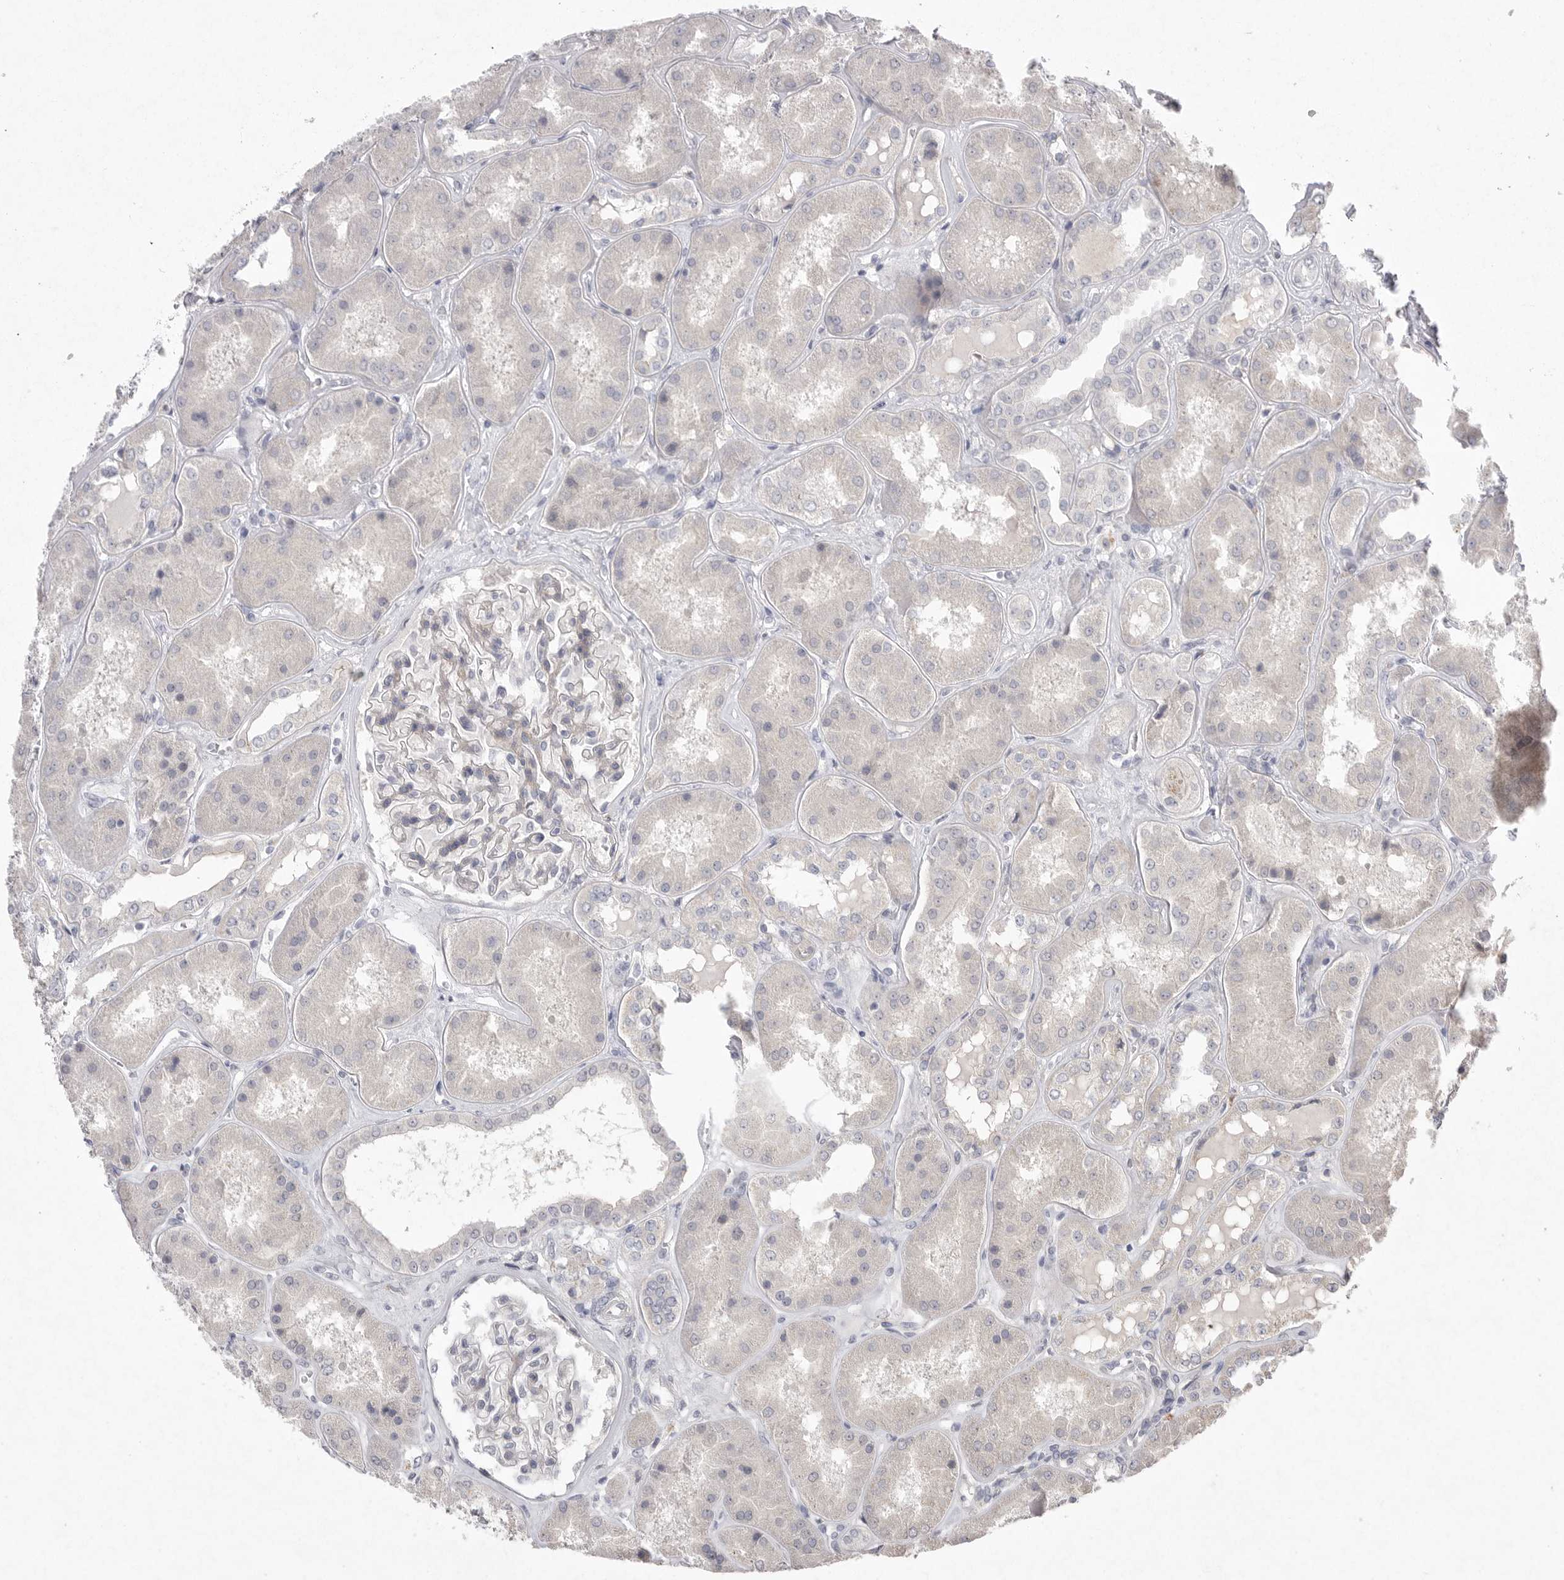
{"staining": {"intensity": "weak", "quantity": "<25%", "location": "cytoplasmic/membranous"}, "tissue": "kidney", "cell_type": "Cells in glomeruli", "image_type": "normal", "snomed": [{"axis": "morphology", "description": "Normal tissue, NOS"}, {"axis": "topography", "description": "Kidney"}], "caption": "This is an IHC photomicrograph of benign human kidney. There is no positivity in cells in glomeruli.", "gene": "VANGL2", "patient": {"sex": "female", "age": 56}}